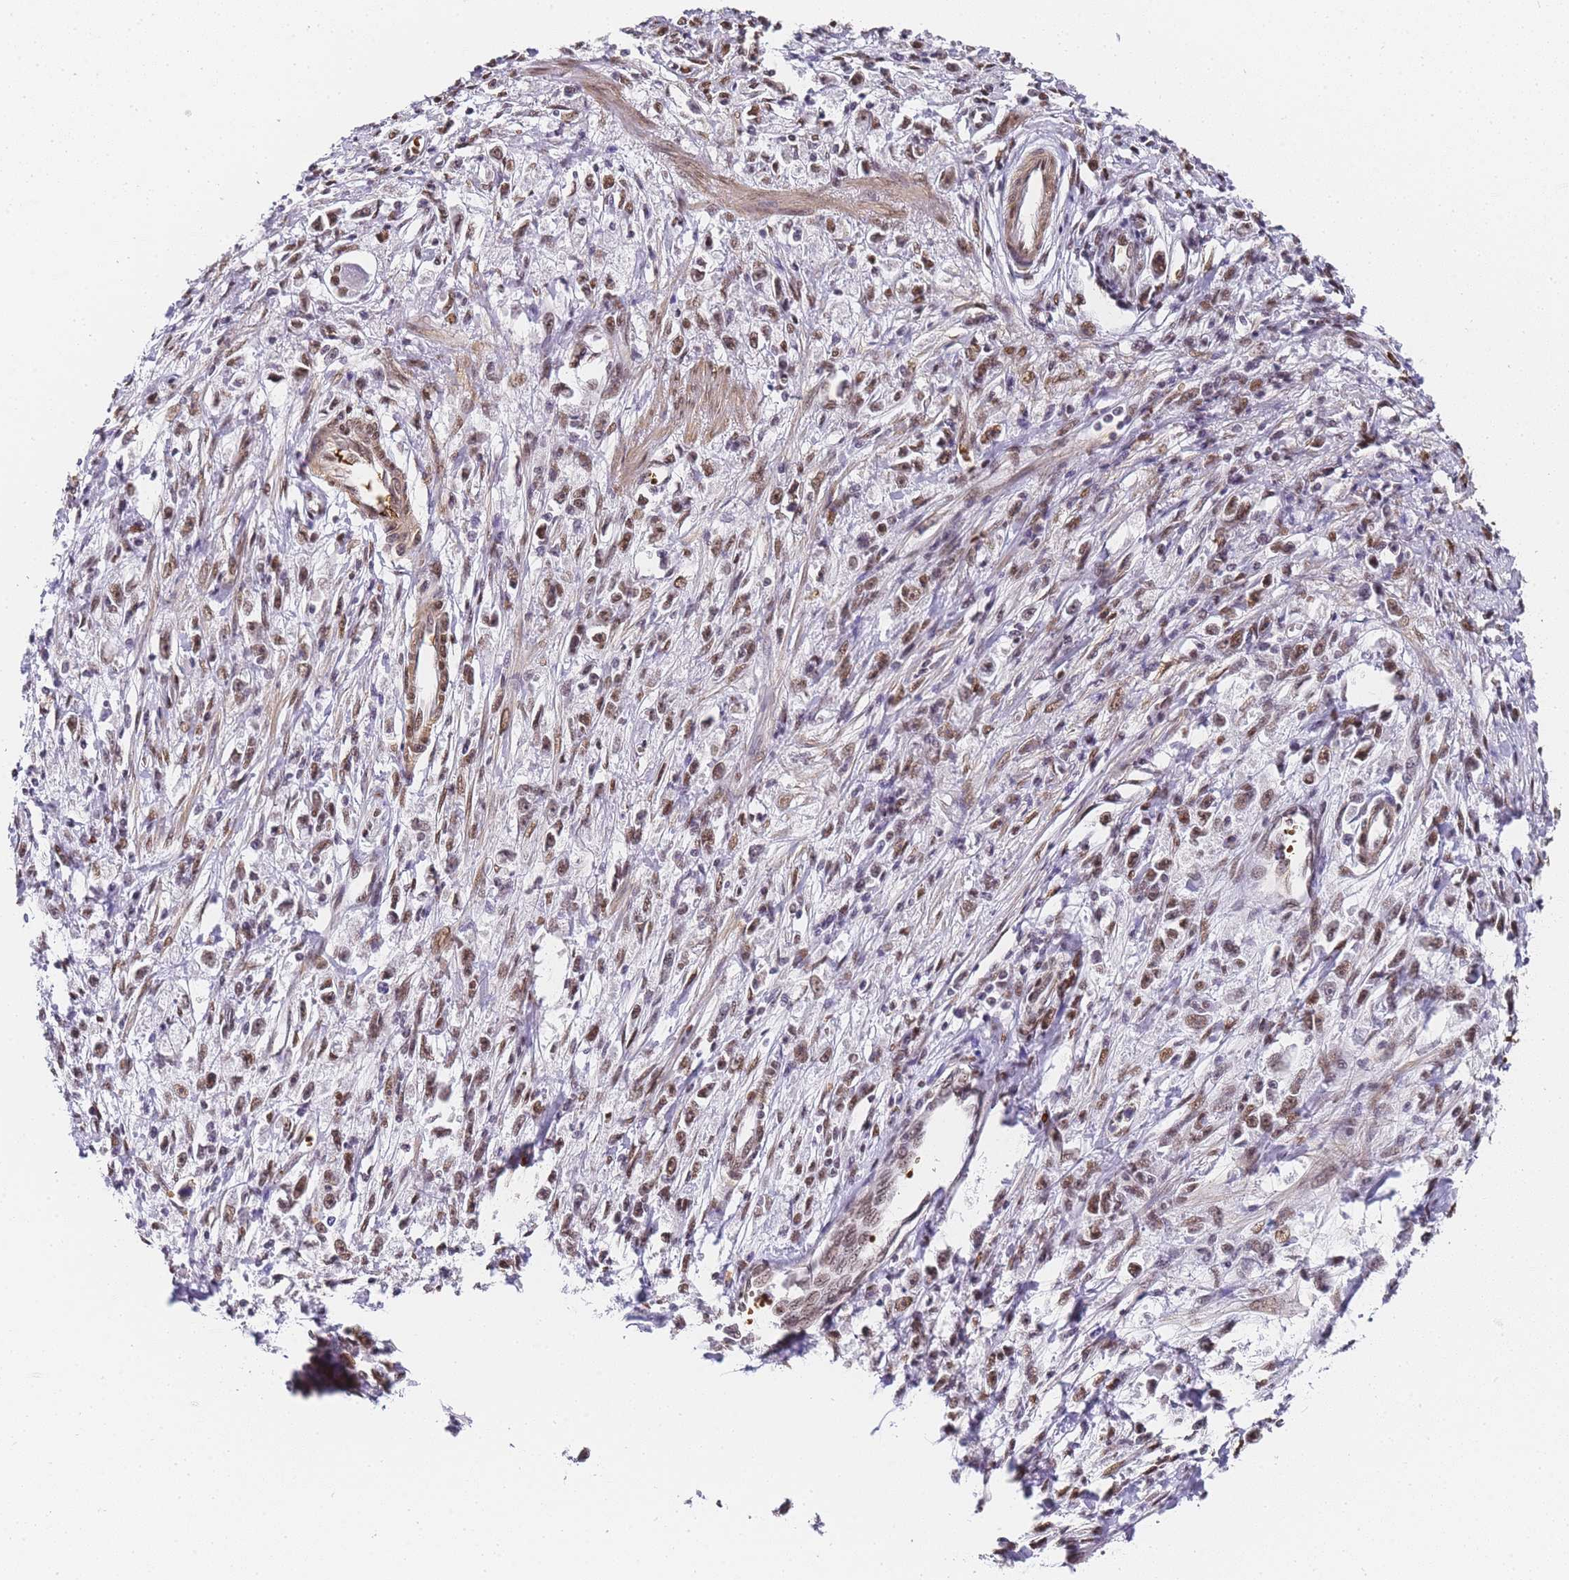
{"staining": {"intensity": "moderate", "quantity": ">75%", "location": "nuclear"}, "tissue": "stomach cancer", "cell_type": "Tumor cells", "image_type": "cancer", "snomed": [{"axis": "morphology", "description": "Adenocarcinoma, NOS"}, {"axis": "topography", "description": "Stomach"}], "caption": "Protein analysis of stomach cancer tissue displays moderate nuclear staining in approximately >75% of tumor cells.", "gene": "POLR1A", "patient": {"sex": "female", "age": 59}}